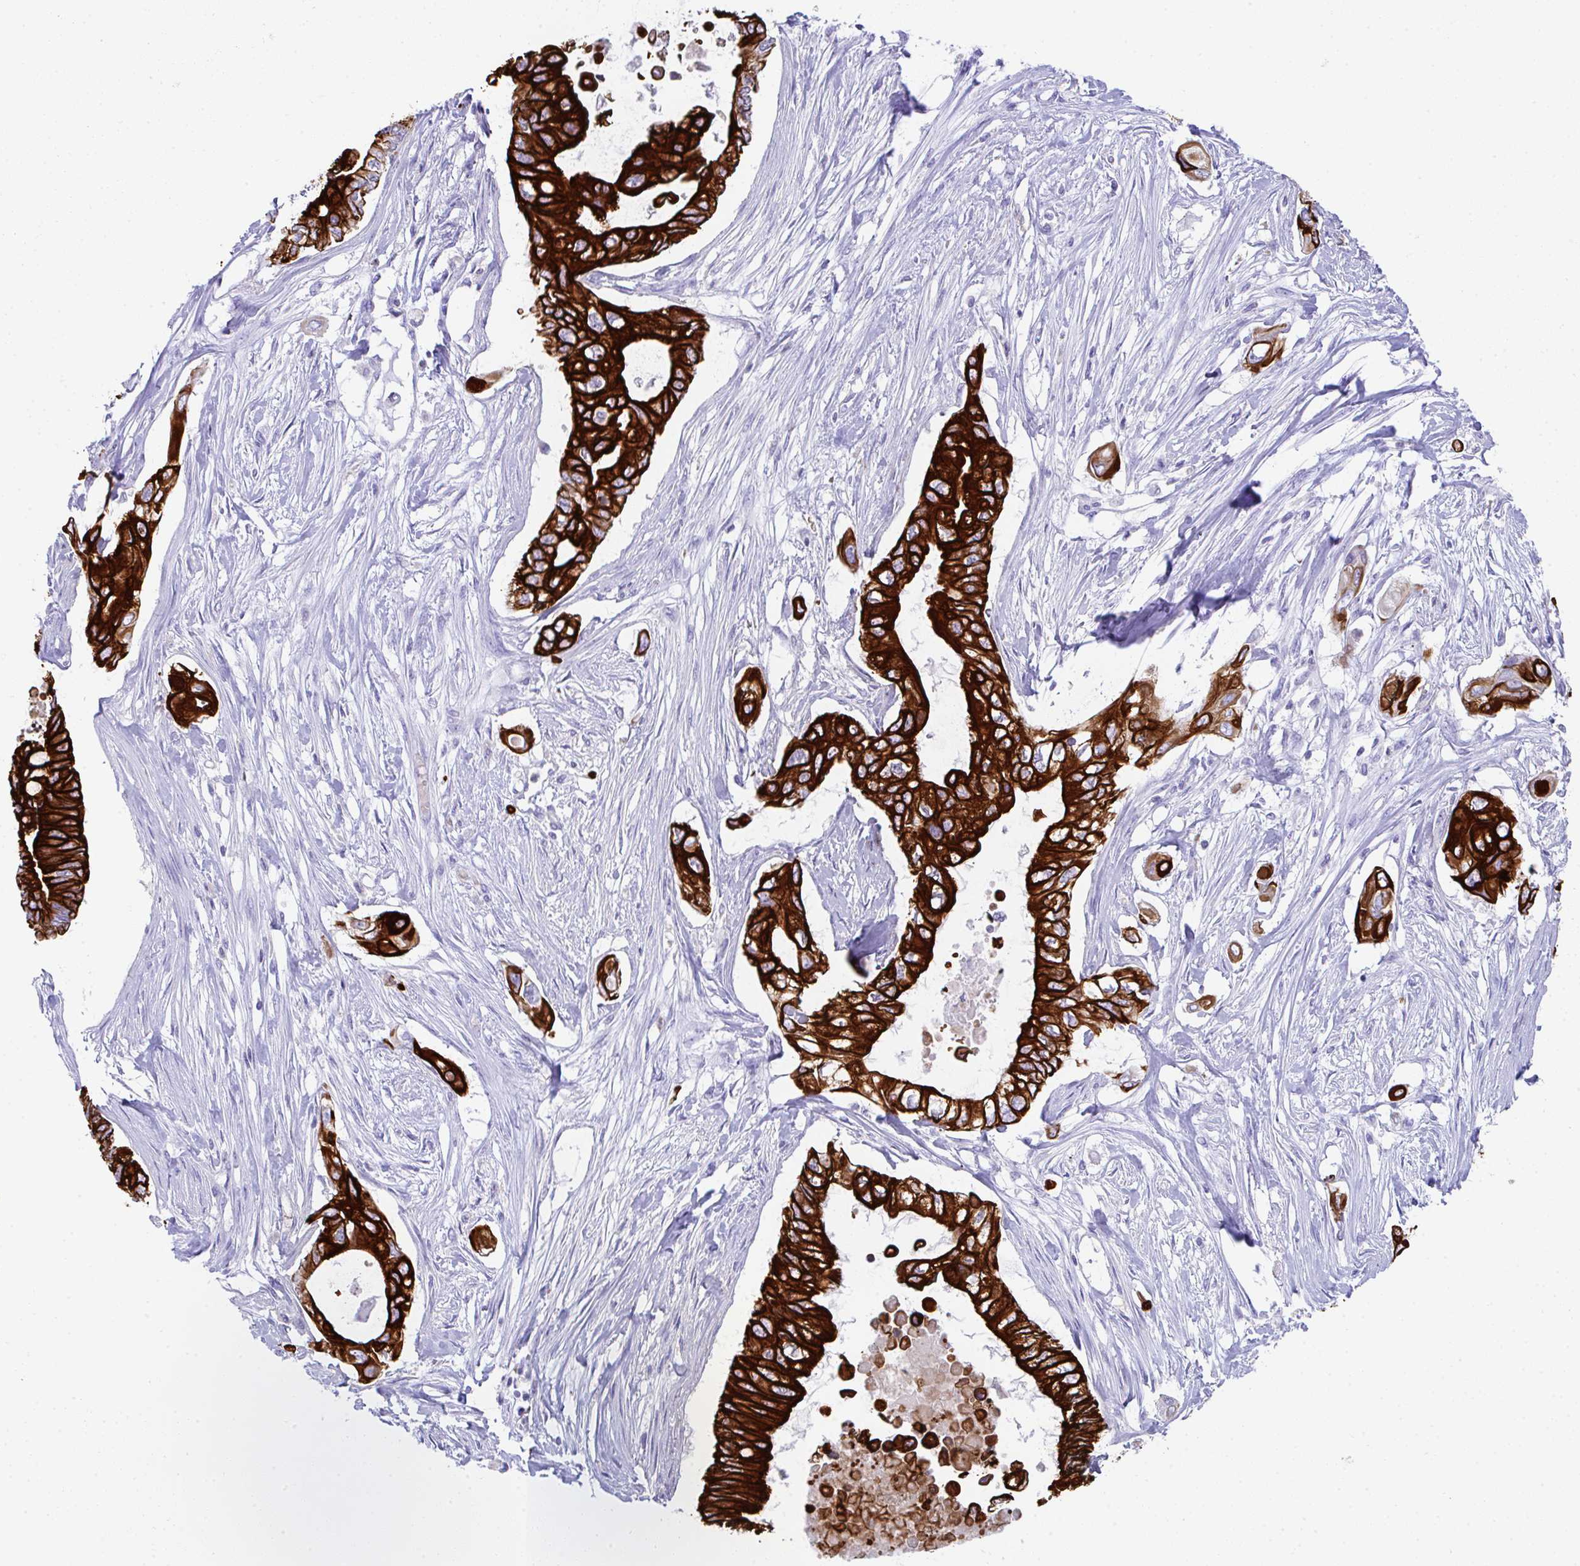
{"staining": {"intensity": "strong", "quantity": ">75%", "location": "cytoplasmic/membranous"}, "tissue": "pancreatic cancer", "cell_type": "Tumor cells", "image_type": "cancer", "snomed": [{"axis": "morphology", "description": "Adenocarcinoma, NOS"}, {"axis": "topography", "description": "Pancreas"}], "caption": "A high-resolution micrograph shows immunohistochemistry staining of pancreatic cancer (adenocarcinoma), which exhibits strong cytoplasmic/membranous expression in approximately >75% of tumor cells. The protein is shown in brown color, while the nuclei are stained blue.", "gene": "TNFAIP8", "patient": {"sex": "female", "age": 63}}